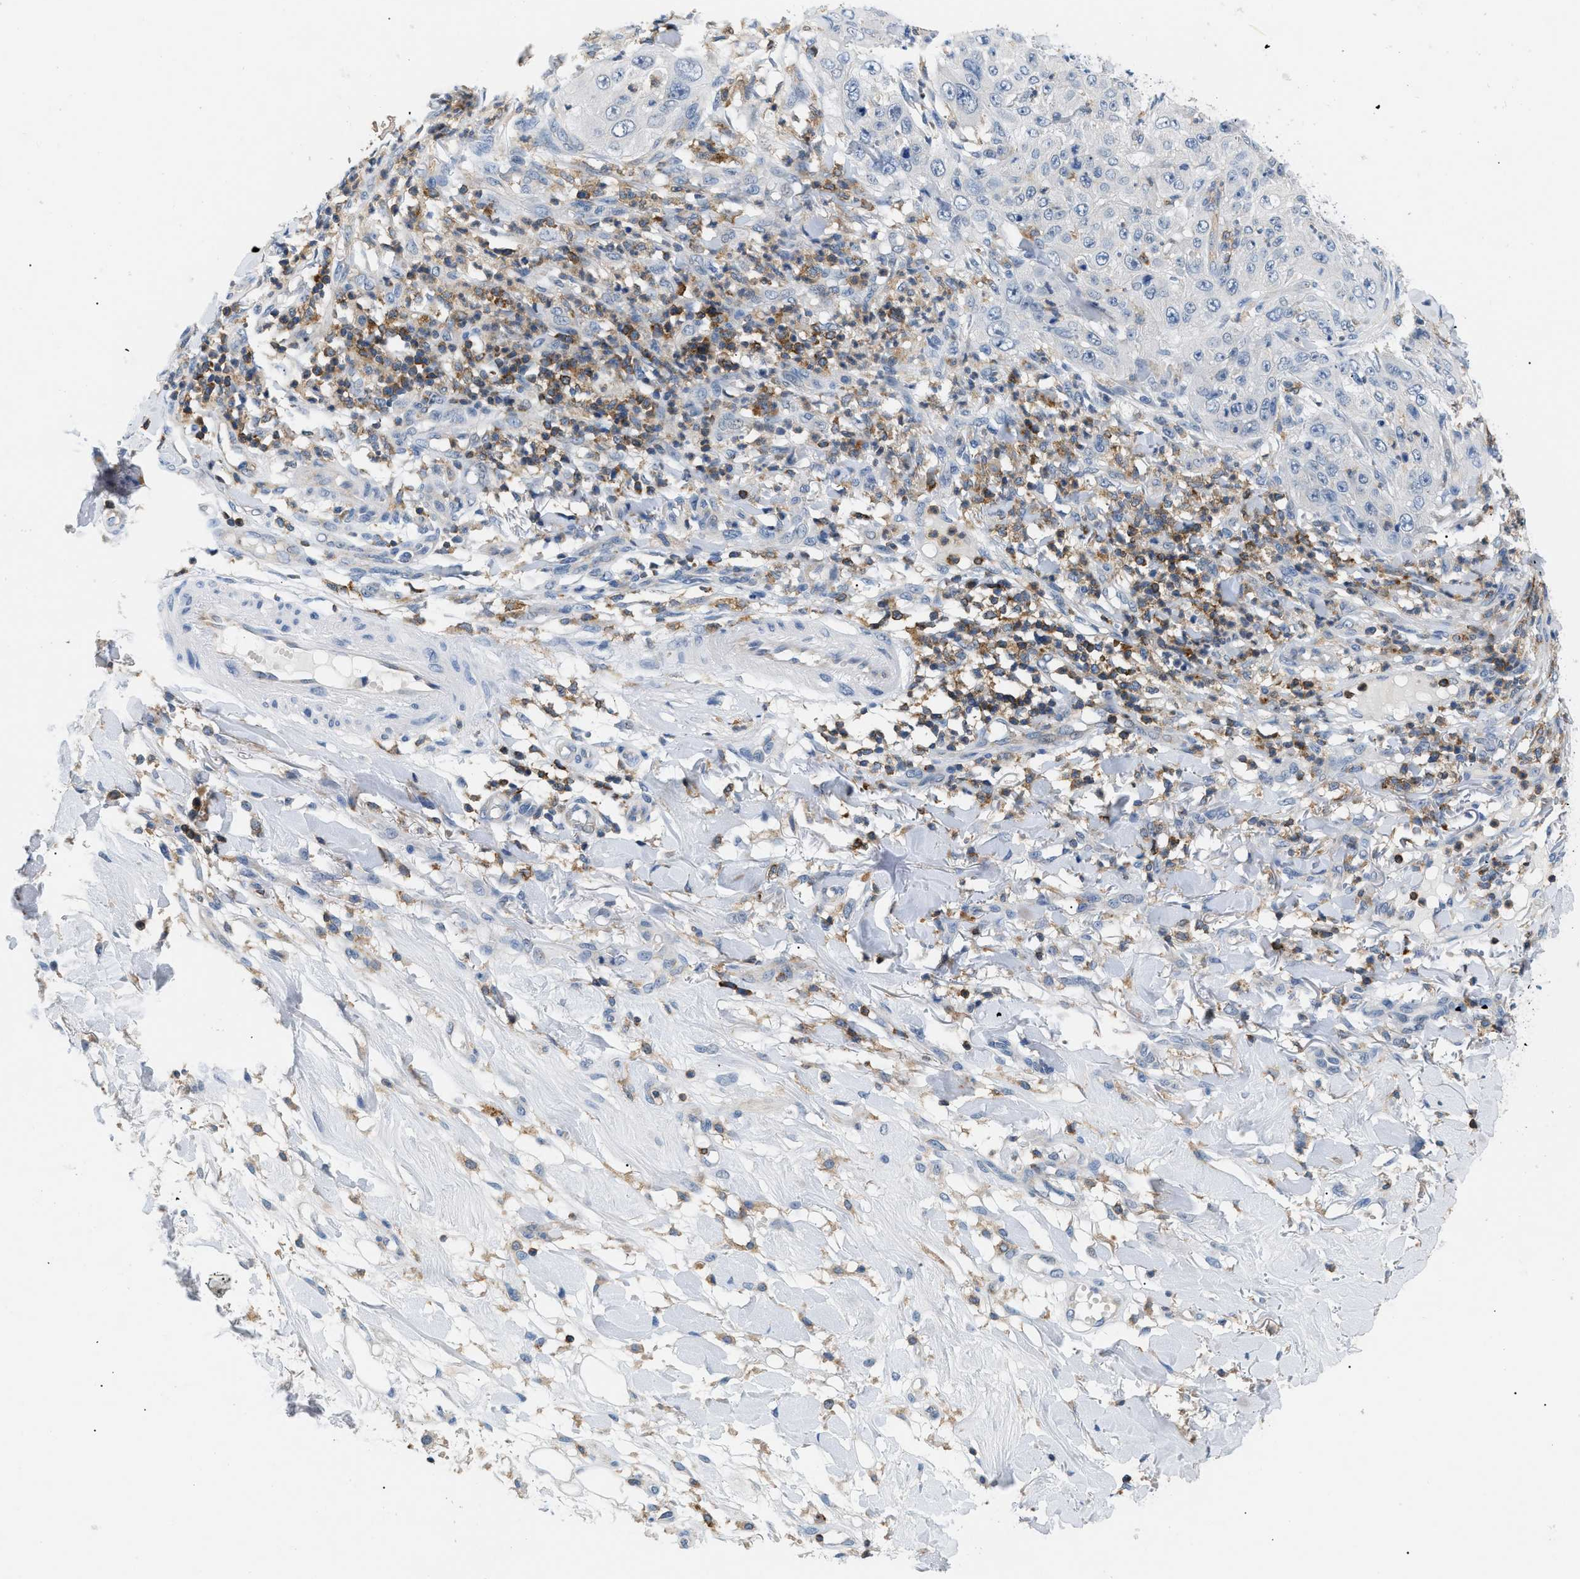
{"staining": {"intensity": "negative", "quantity": "none", "location": "none"}, "tissue": "skin cancer", "cell_type": "Tumor cells", "image_type": "cancer", "snomed": [{"axis": "morphology", "description": "Squamous cell carcinoma, NOS"}, {"axis": "topography", "description": "Skin"}], "caption": "This is an immunohistochemistry (IHC) image of human skin cancer (squamous cell carcinoma). There is no staining in tumor cells.", "gene": "INPP5D", "patient": {"sex": "female", "age": 80}}